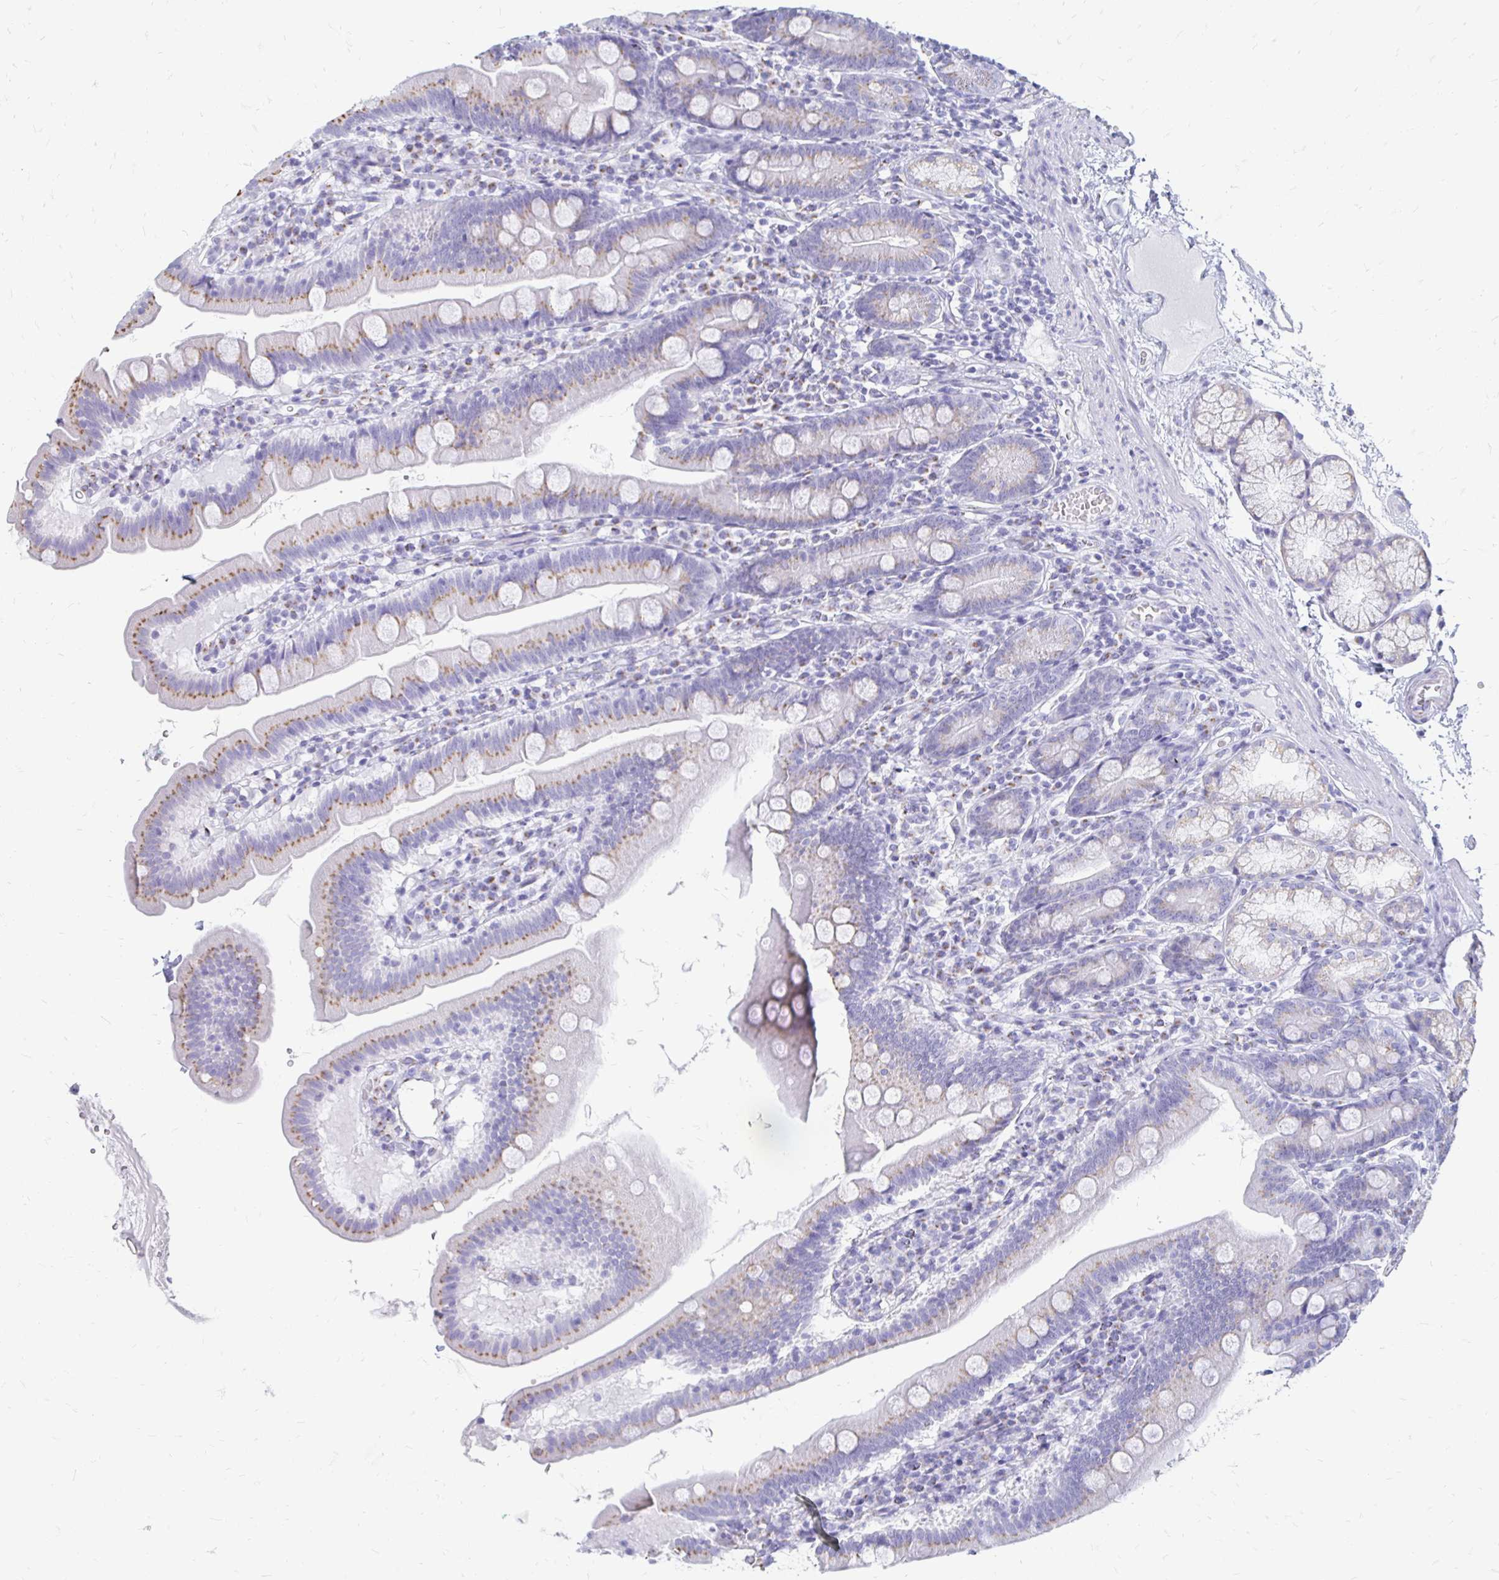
{"staining": {"intensity": "moderate", "quantity": "25%-75%", "location": "cytoplasmic/membranous"}, "tissue": "duodenum", "cell_type": "Glandular cells", "image_type": "normal", "snomed": [{"axis": "morphology", "description": "Normal tissue, NOS"}, {"axis": "topography", "description": "Duodenum"}], "caption": "Immunohistochemistry photomicrograph of unremarkable duodenum: duodenum stained using IHC exhibits medium levels of moderate protein expression localized specifically in the cytoplasmic/membranous of glandular cells, appearing as a cytoplasmic/membranous brown color.", "gene": "PAGE4", "patient": {"sex": "female", "age": 67}}